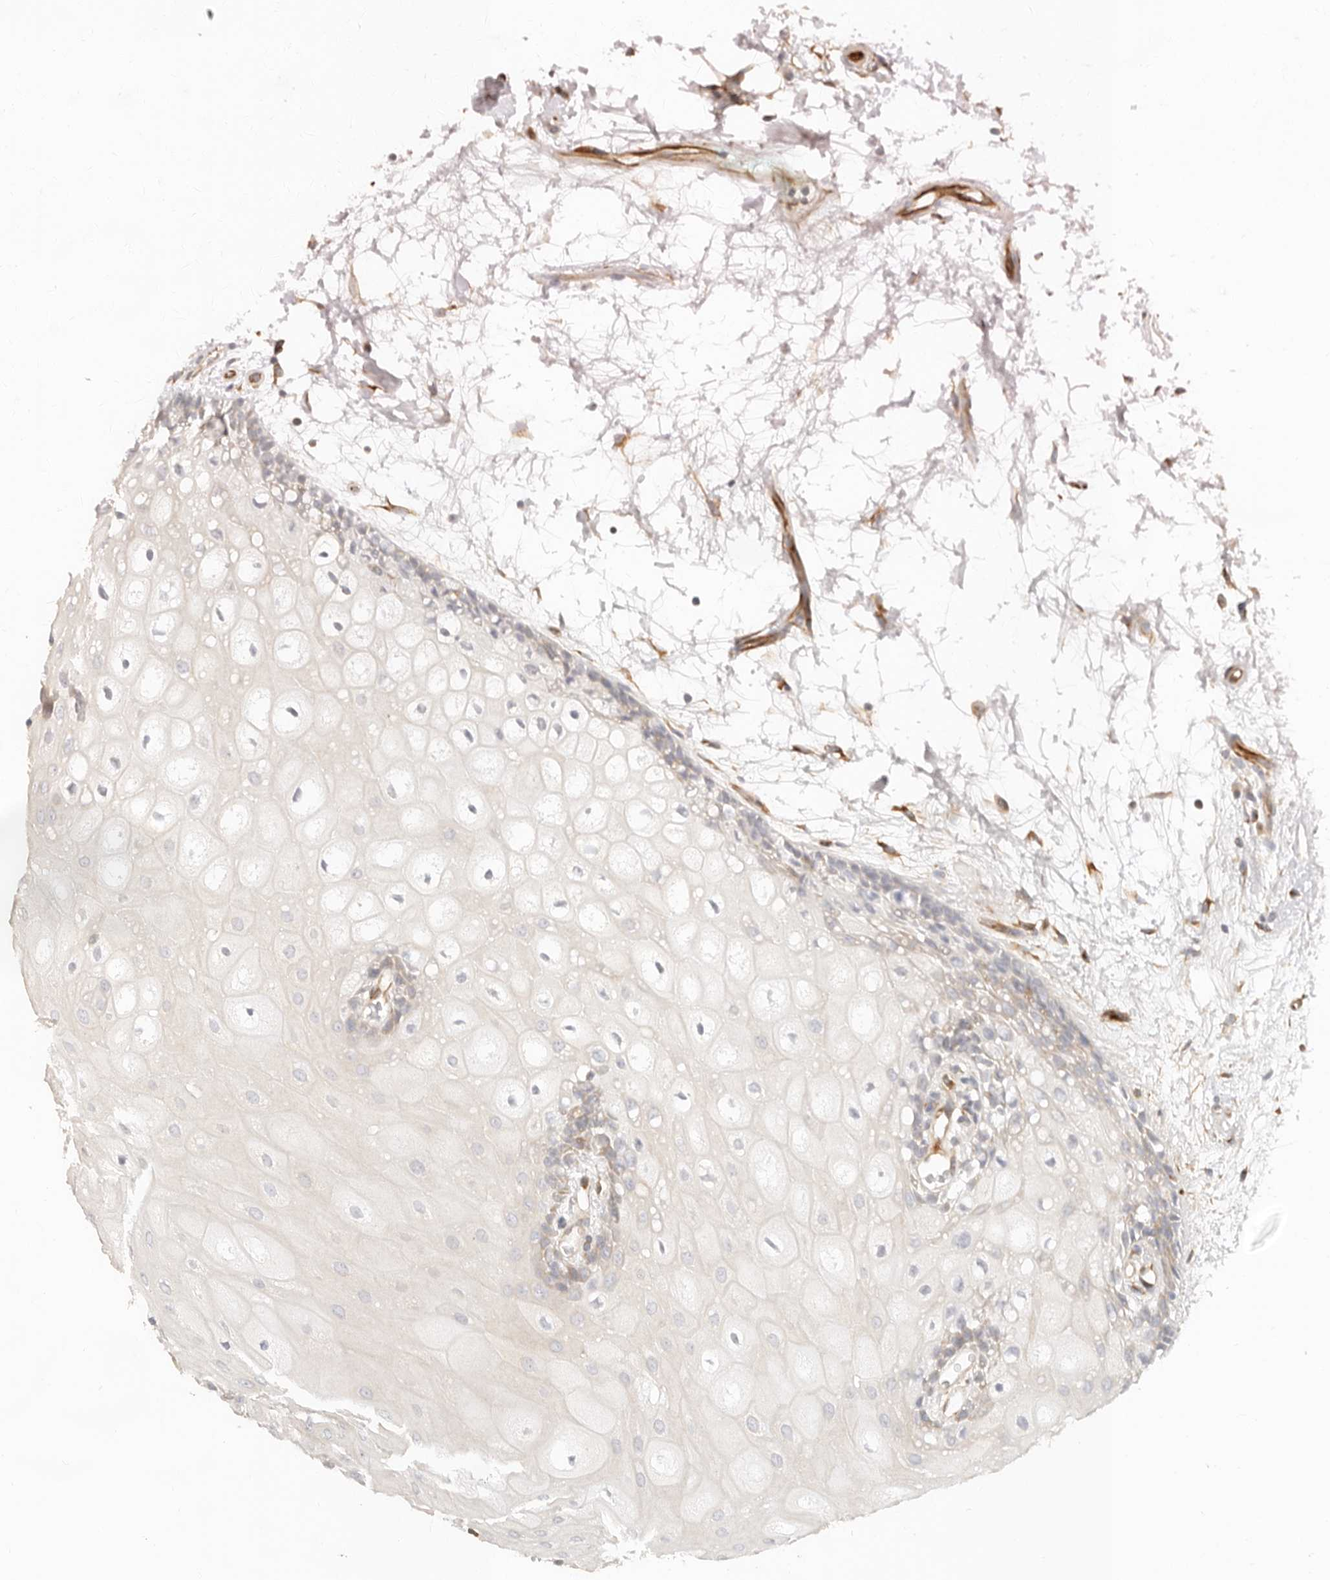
{"staining": {"intensity": "weak", "quantity": "<25%", "location": "cytoplasmic/membranous"}, "tissue": "oral mucosa", "cell_type": "Squamous epithelial cells", "image_type": "normal", "snomed": [{"axis": "morphology", "description": "Normal tissue, NOS"}, {"axis": "topography", "description": "Skeletal muscle"}, {"axis": "topography", "description": "Oral tissue"}, {"axis": "topography", "description": "Peripheral nerve tissue"}], "caption": "DAB (3,3'-diaminobenzidine) immunohistochemical staining of benign oral mucosa reveals no significant expression in squamous epithelial cells. Brightfield microscopy of immunohistochemistry stained with DAB (brown) and hematoxylin (blue), captured at high magnification.", "gene": "SASS6", "patient": {"sex": "female", "age": 84}}